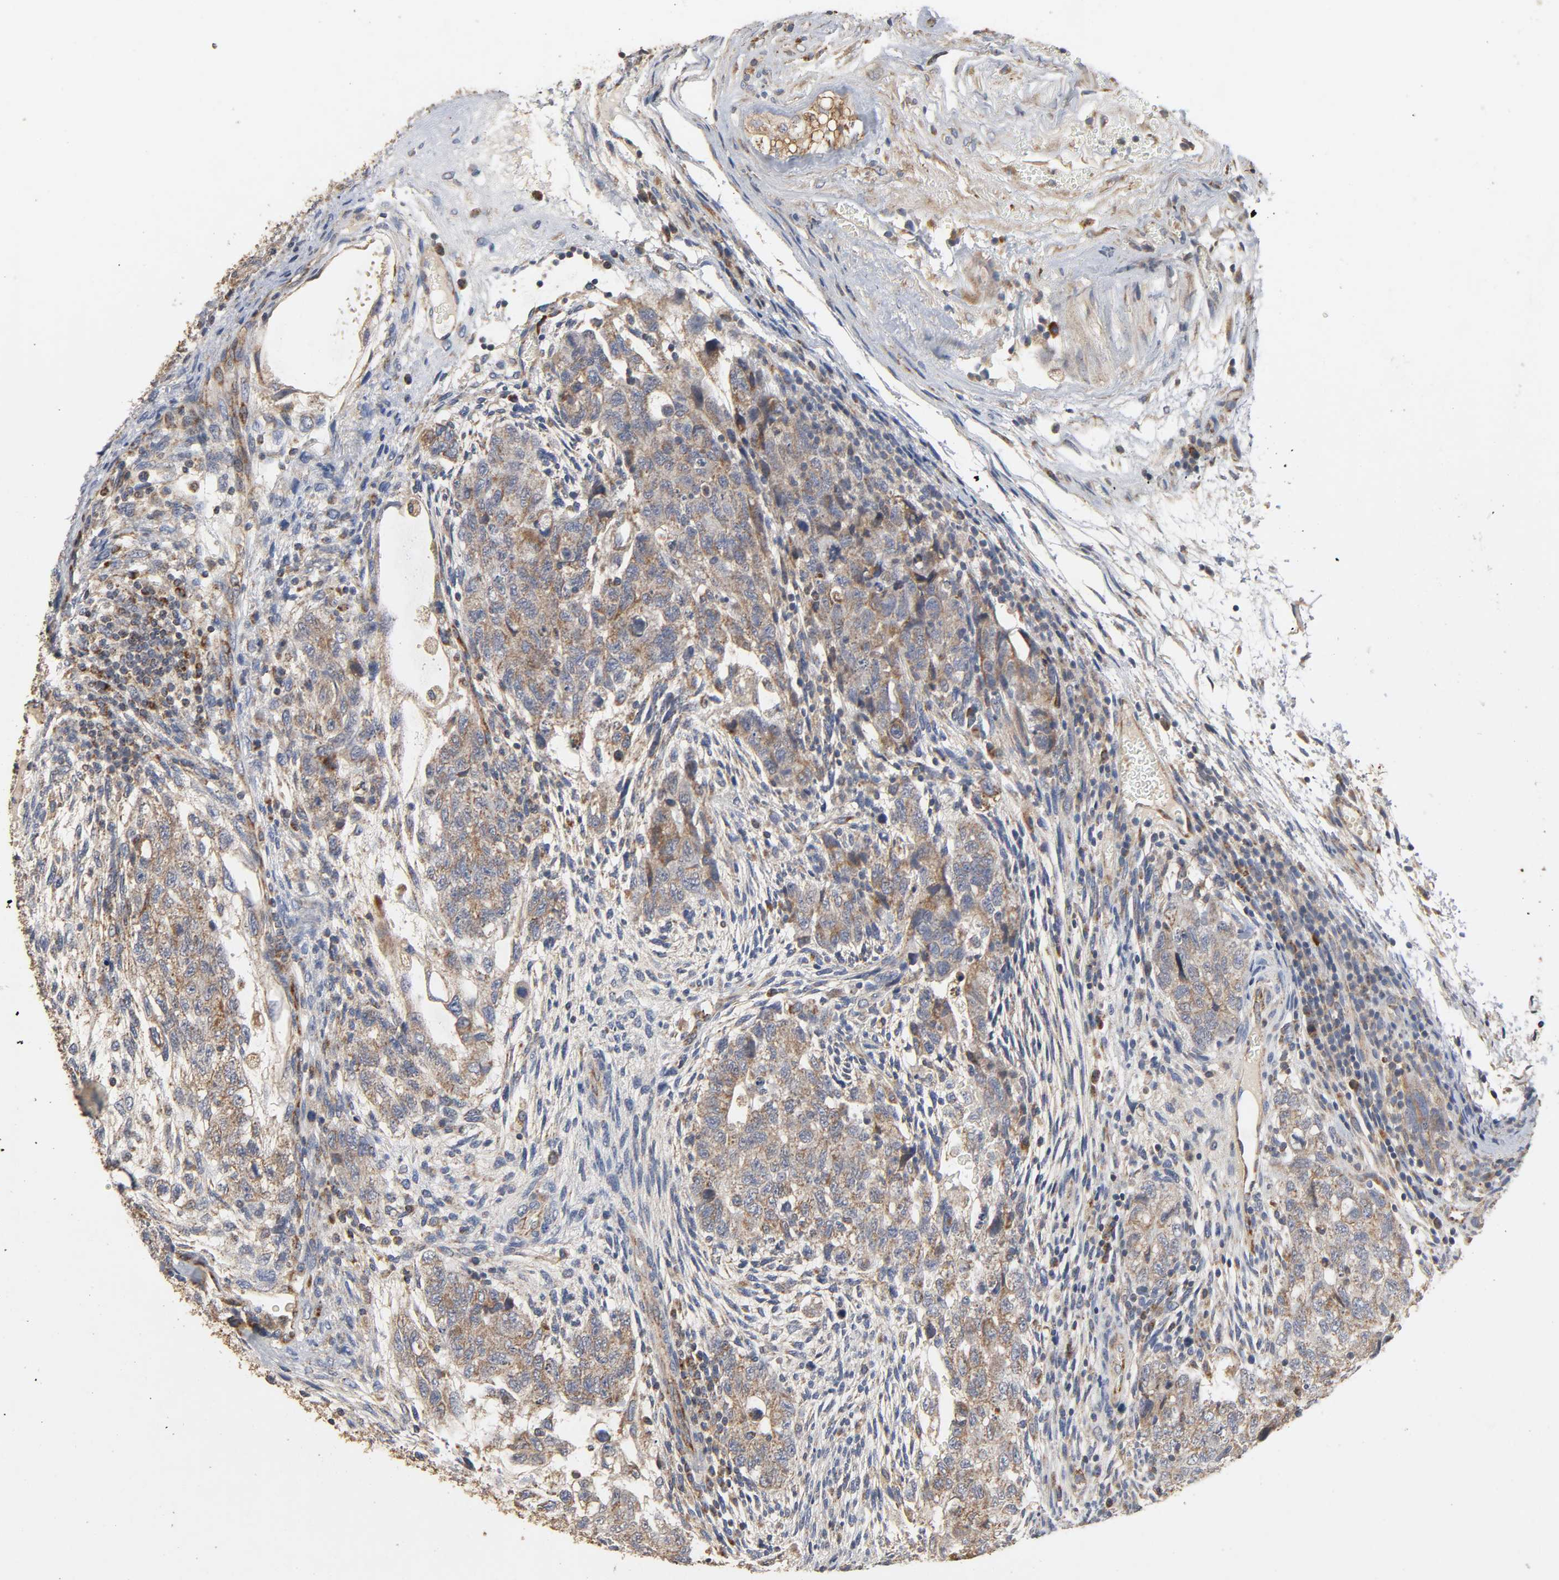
{"staining": {"intensity": "weak", "quantity": ">75%", "location": "cytoplasmic/membranous"}, "tissue": "testis cancer", "cell_type": "Tumor cells", "image_type": "cancer", "snomed": [{"axis": "morphology", "description": "Normal tissue, NOS"}, {"axis": "morphology", "description": "Carcinoma, Embryonal, NOS"}, {"axis": "topography", "description": "Testis"}], "caption": "Protein analysis of testis cancer tissue displays weak cytoplasmic/membranous positivity in approximately >75% of tumor cells.", "gene": "NDUFS3", "patient": {"sex": "male", "age": 36}}